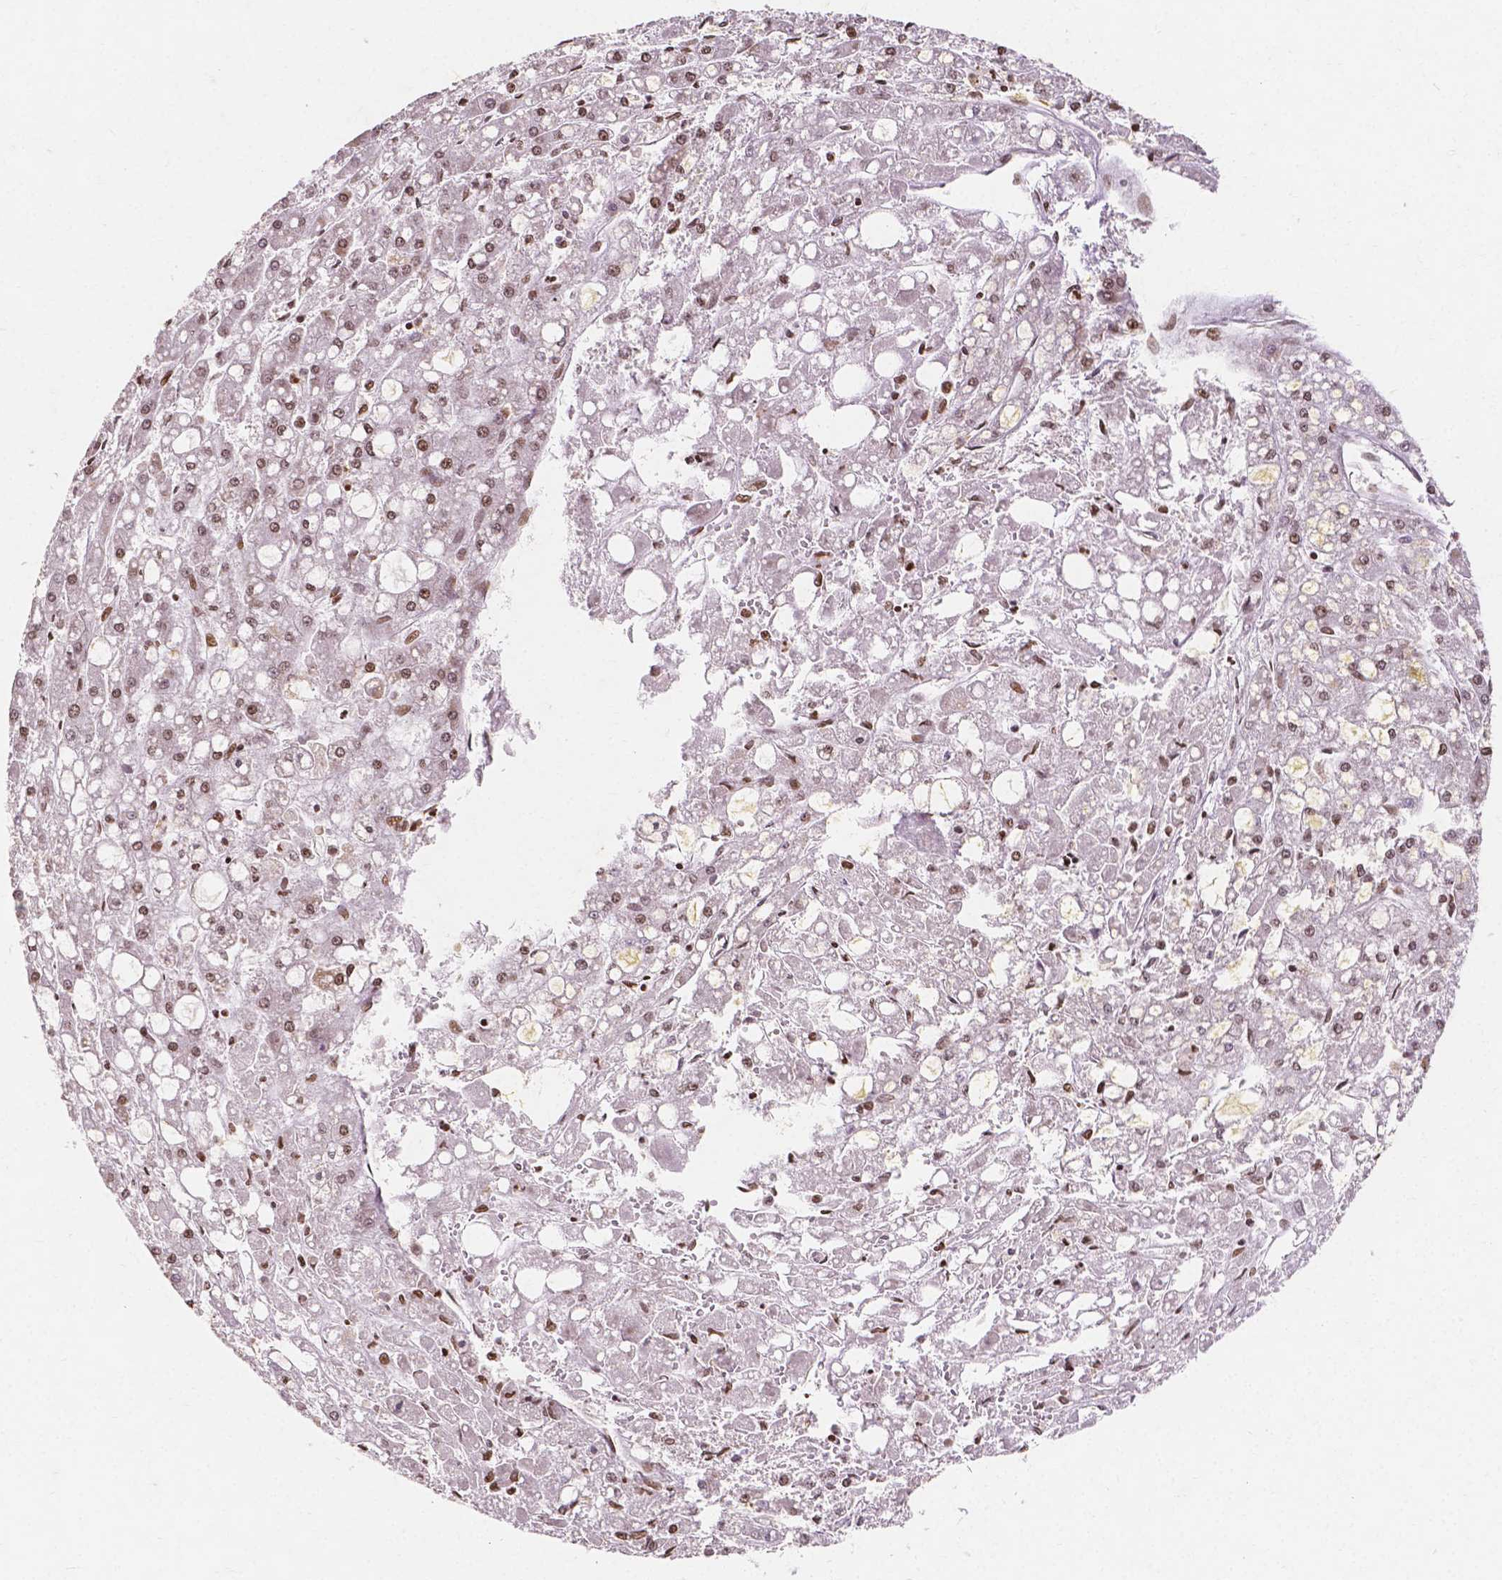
{"staining": {"intensity": "moderate", "quantity": "25%-75%", "location": "nuclear"}, "tissue": "liver cancer", "cell_type": "Tumor cells", "image_type": "cancer", "snomed": [{"axis": "morphology", "description": "Carcinoma, Hepatocellular, NOS"}, {"axis": "topography", "description": "Liver"}], "caption": "Immunohistochemistry histopathology image of neoplastic tissue: liver cancer stained using immunohistochemistry reveals medium levels of moderate protein expression localized specifically in the nuclear of tumor cells, appearing as a nuclear brown color.", "gene": "PTPN18", "patient": {"sex": "male", "age": 67}}